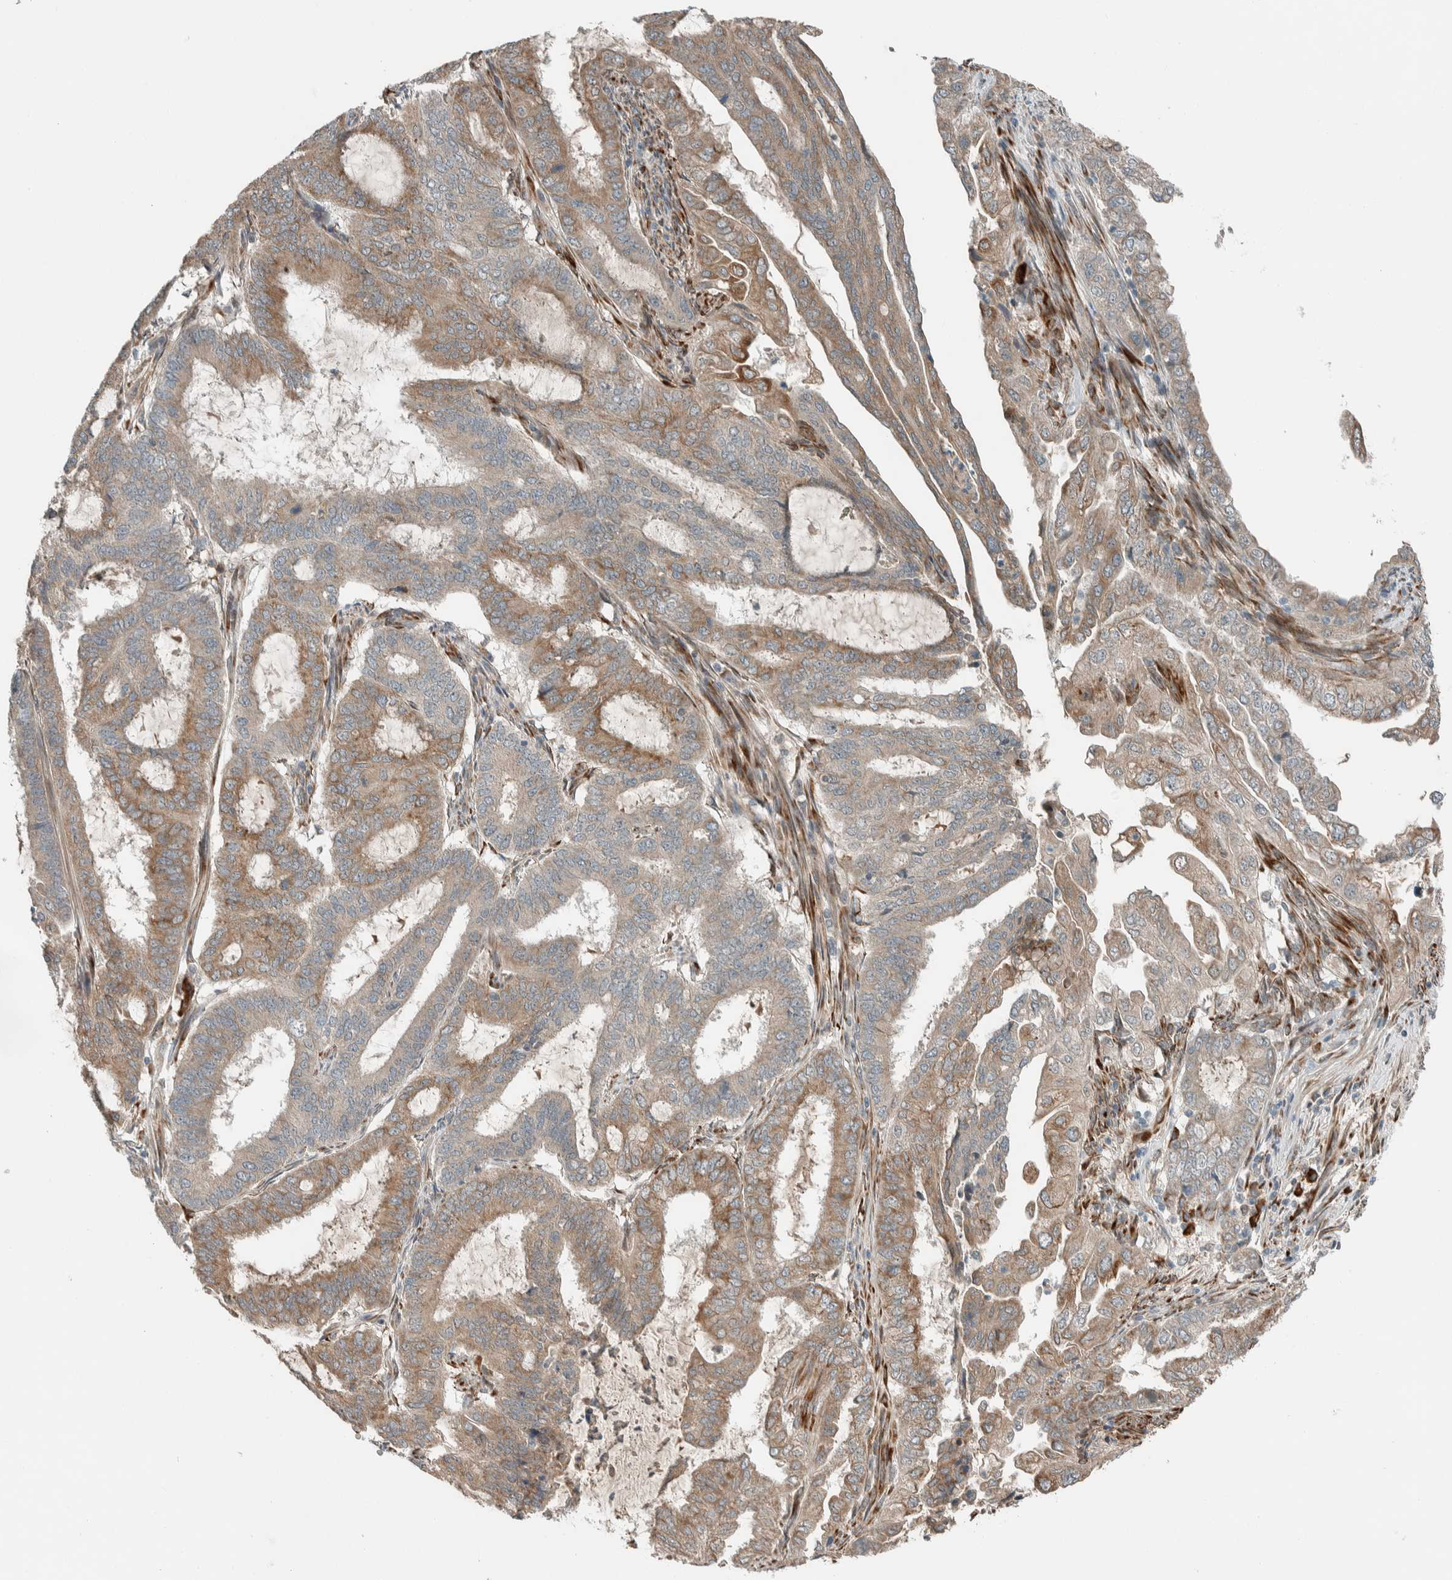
{"staining": {"intensity": "moderate", "quantity": ">75%", "location": "cytoplasmic/membranous"}, "tissue": "endometrial cancer", "cell_type": "Tumor cells", "image_type": "cancer", "snomed": [{"axis": "morphology", "description": "Adenocarcinoma, NOS"}, {"axis": "topography", "description": "Endometrium"}], "caption": "A medium amount of moderate cytoplasmic/membranous staining is identified in approximately >75% of tumor cells in endometrial adenocarcinoma tissue.", "gene": "CTBP2", "patient": {"sex": "female", "age": 51}}